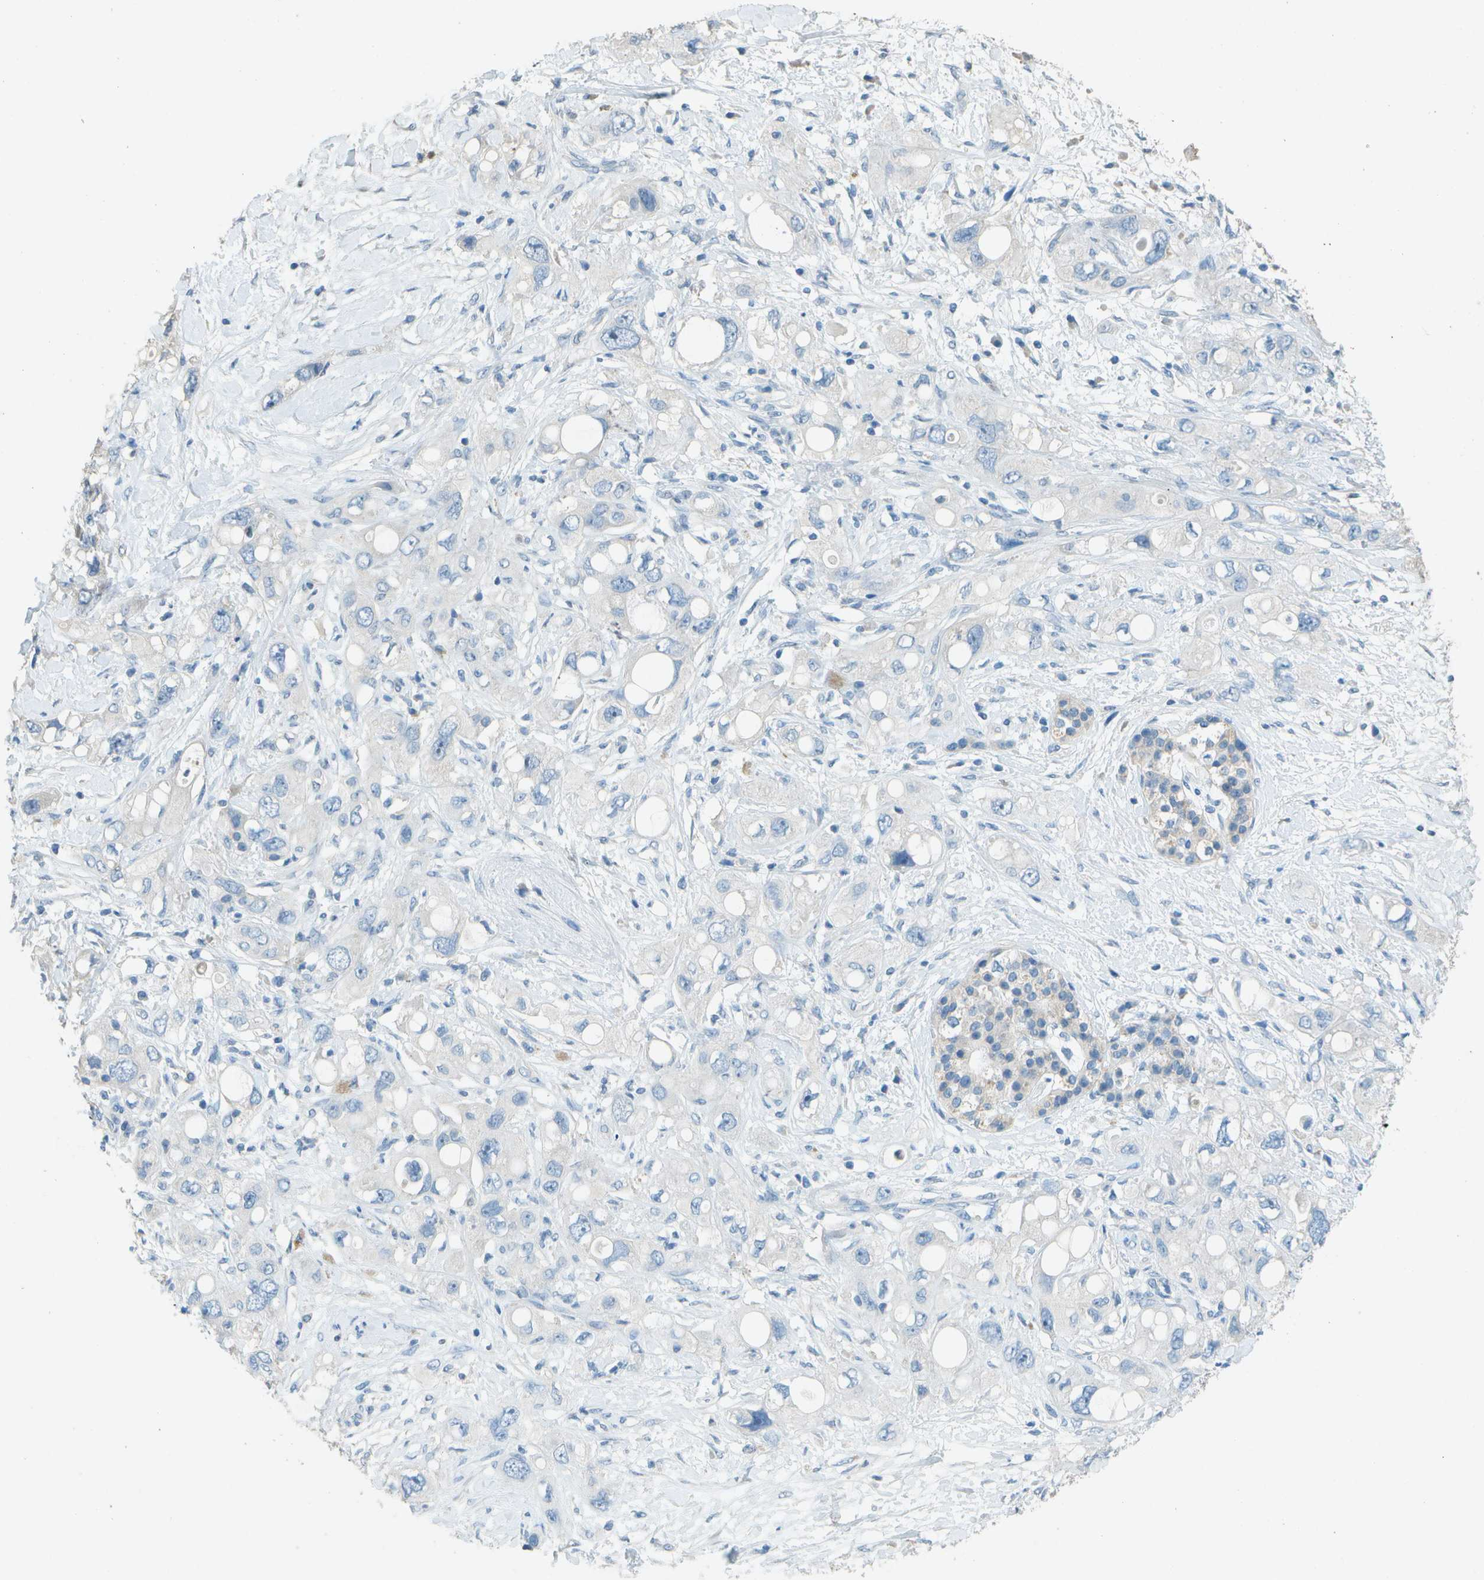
{"staining": {"intensity": "negative", "quantity": "none", "location": "none"}, "tissue": "pancreatic cancer", "cell_type": "Tumor cells", "image_type": "cancer", "snomed": [{"axis": "morphology", "description": "Adenocarcinoma, NOS"}, {"axis": "topography", "description": "Pancreas"}], "caption": "DAB (3,3'-diaminobenzidine) immunohistochemical staining of adenocarcinoma (pancreatic) exhibits no significant staining in tumor cells.", "gene": "LGI2", "patient": {"sex": "female", "age": 56}}